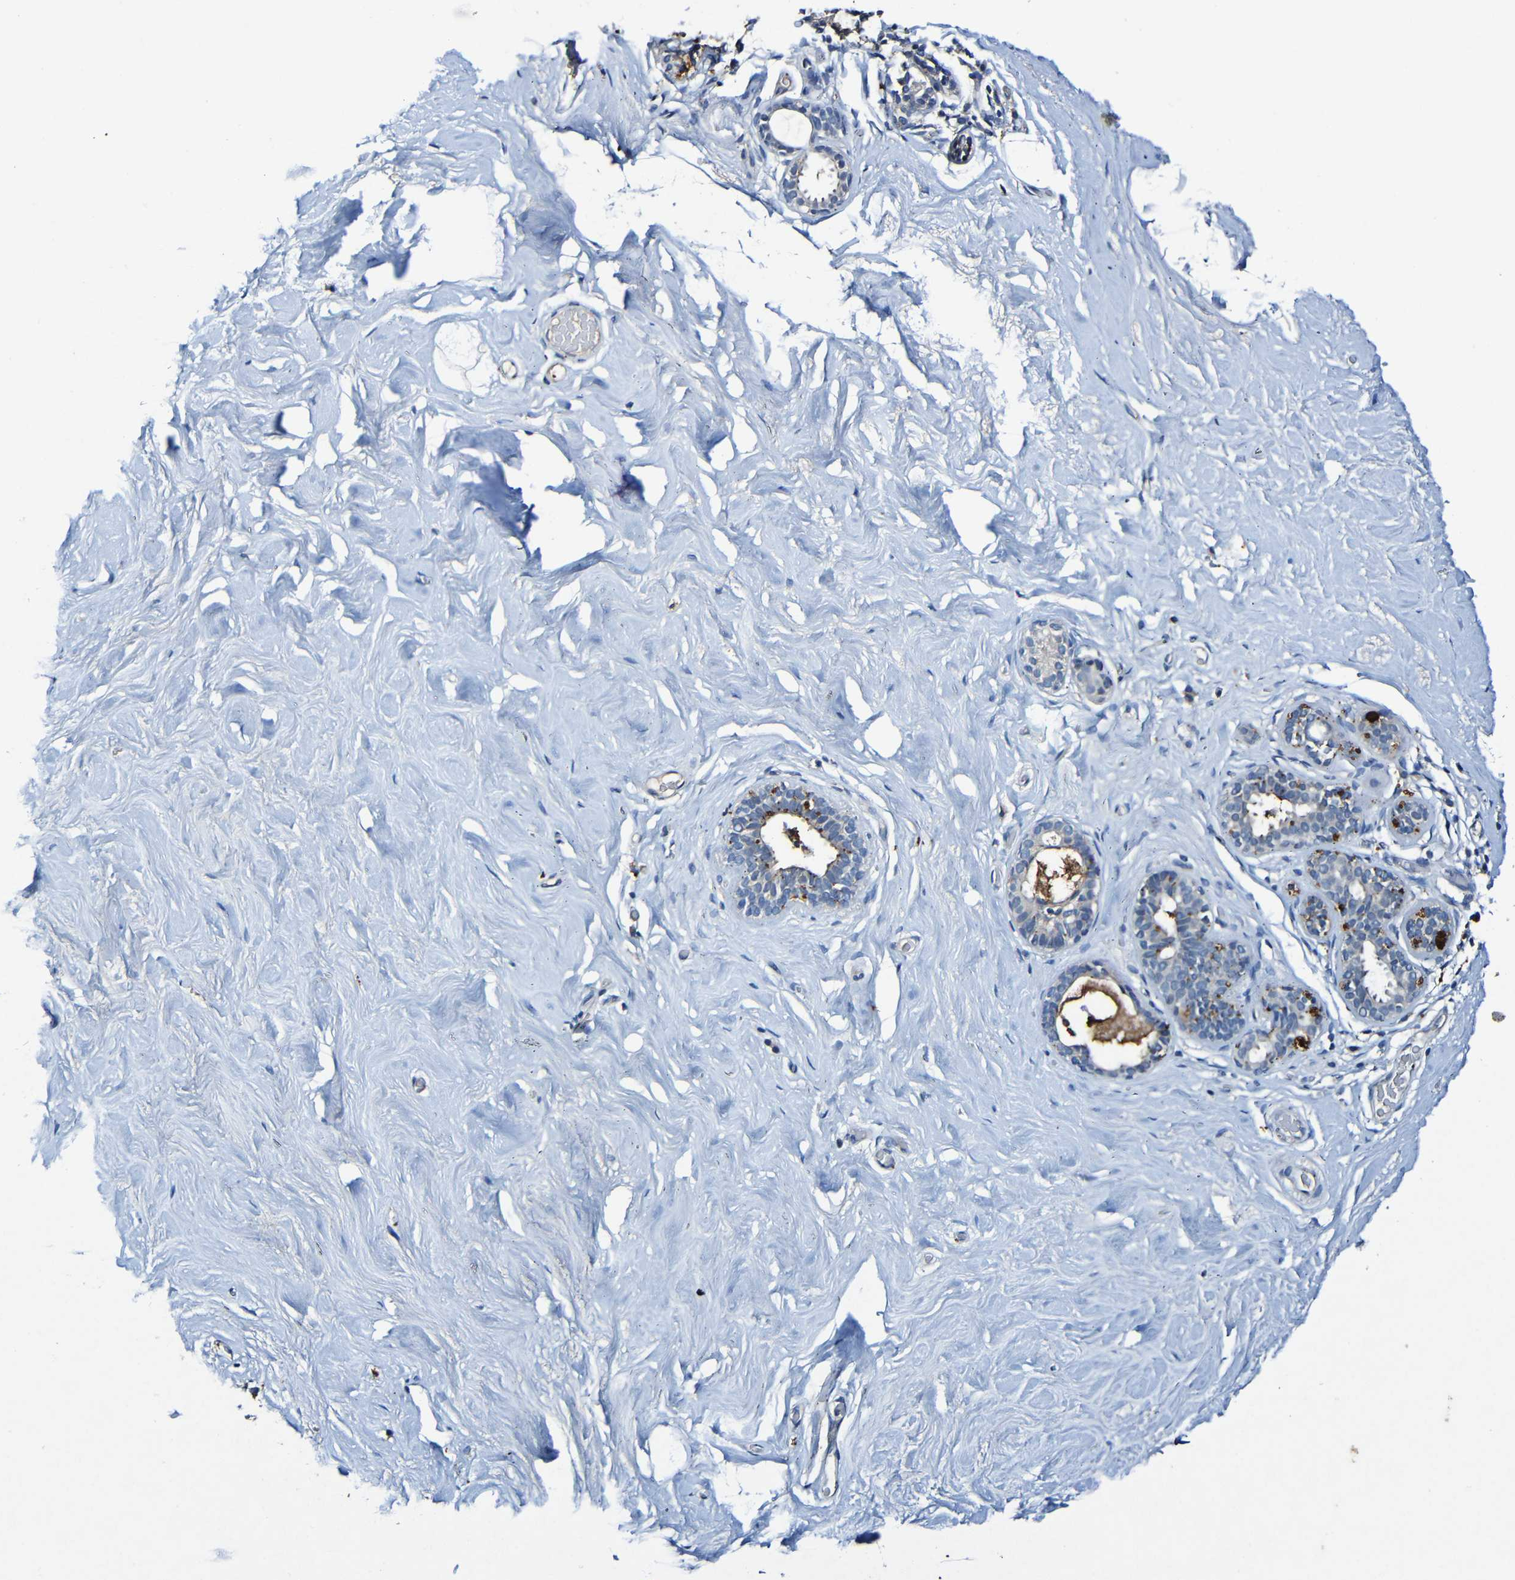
{"staining": {"intensity": "negative", "quantity": "none", "location": "none"}, "tissue": "breast", "cell_type": "Adipocytes", "image_type": "normal", "snomed": [{"axis": "morphology", "description": "Normal tissue, NOS"}, {"axis": "topography", "description": "Breast"}], "caption": "Adipocytes show no significant protein staining in unremarkable breast. Brightfield microscopy of immunohistochemistry (IHC) stained with DAB (3,3'-diaminobenzidine) (brown) and hematoxylin (blue), captured at high magnification.", "gene": "LRRC70", "patient": {"sex": "female", "age": 75}}